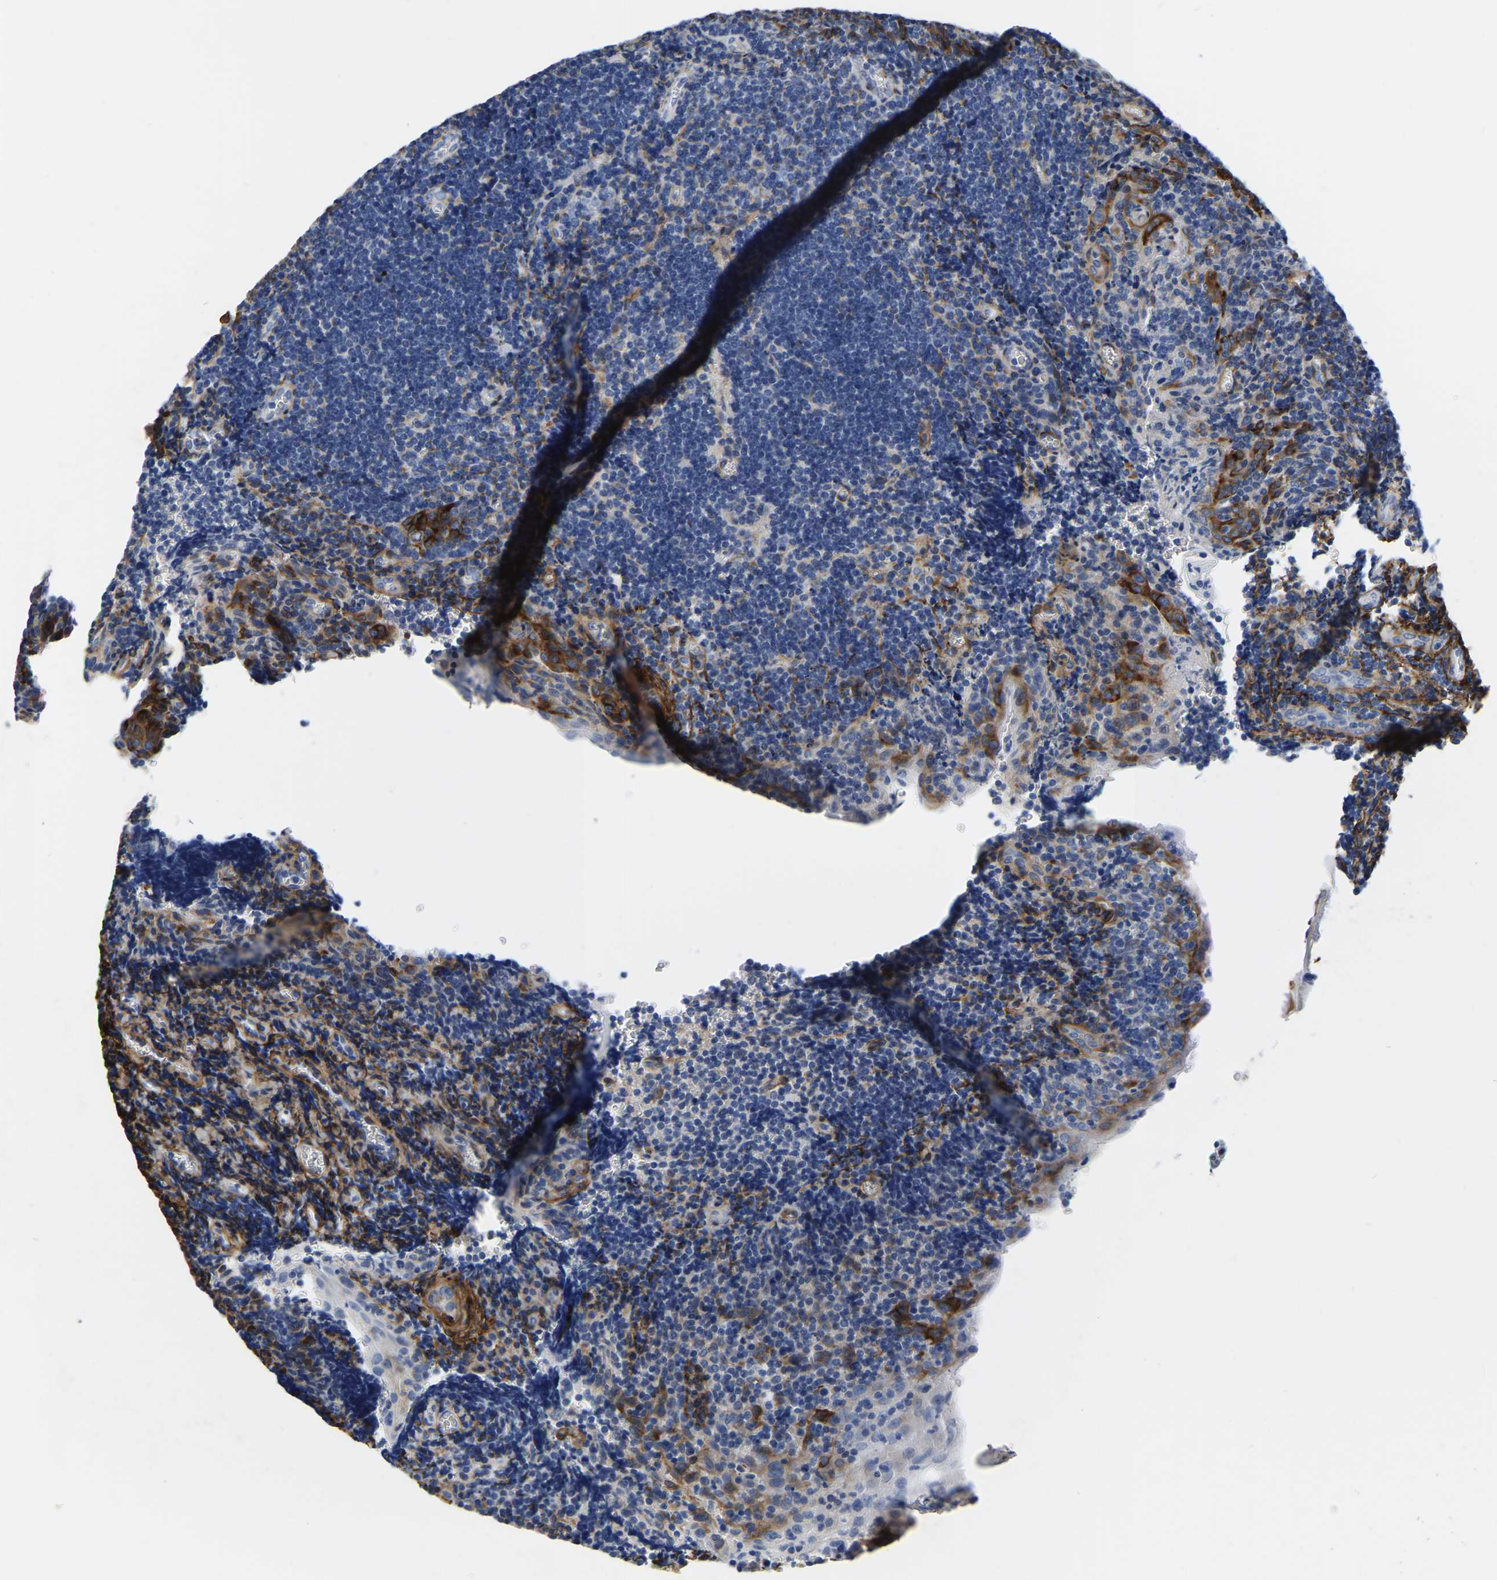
{"staining": {"intensity": "negative", "quantity": "none", "location": "none"}, "tissue": "tonsil", "cell_type": "Germinal center cells", "image_type": "normal", "snomed": [{"axis": "morphology", "description": "Normal tissue, NOS"}, {"axis": "morphology", "description": "Inflammation, NOS"}, {"axis": "topography", "description": "Tonsil"}], "caption": "Human tonsil stained for a protein using immunohistochemistry exhibits no expression in germinal center cells.", "gene": "COL6A1", "patient": {"sex": "female", "age": 31}}